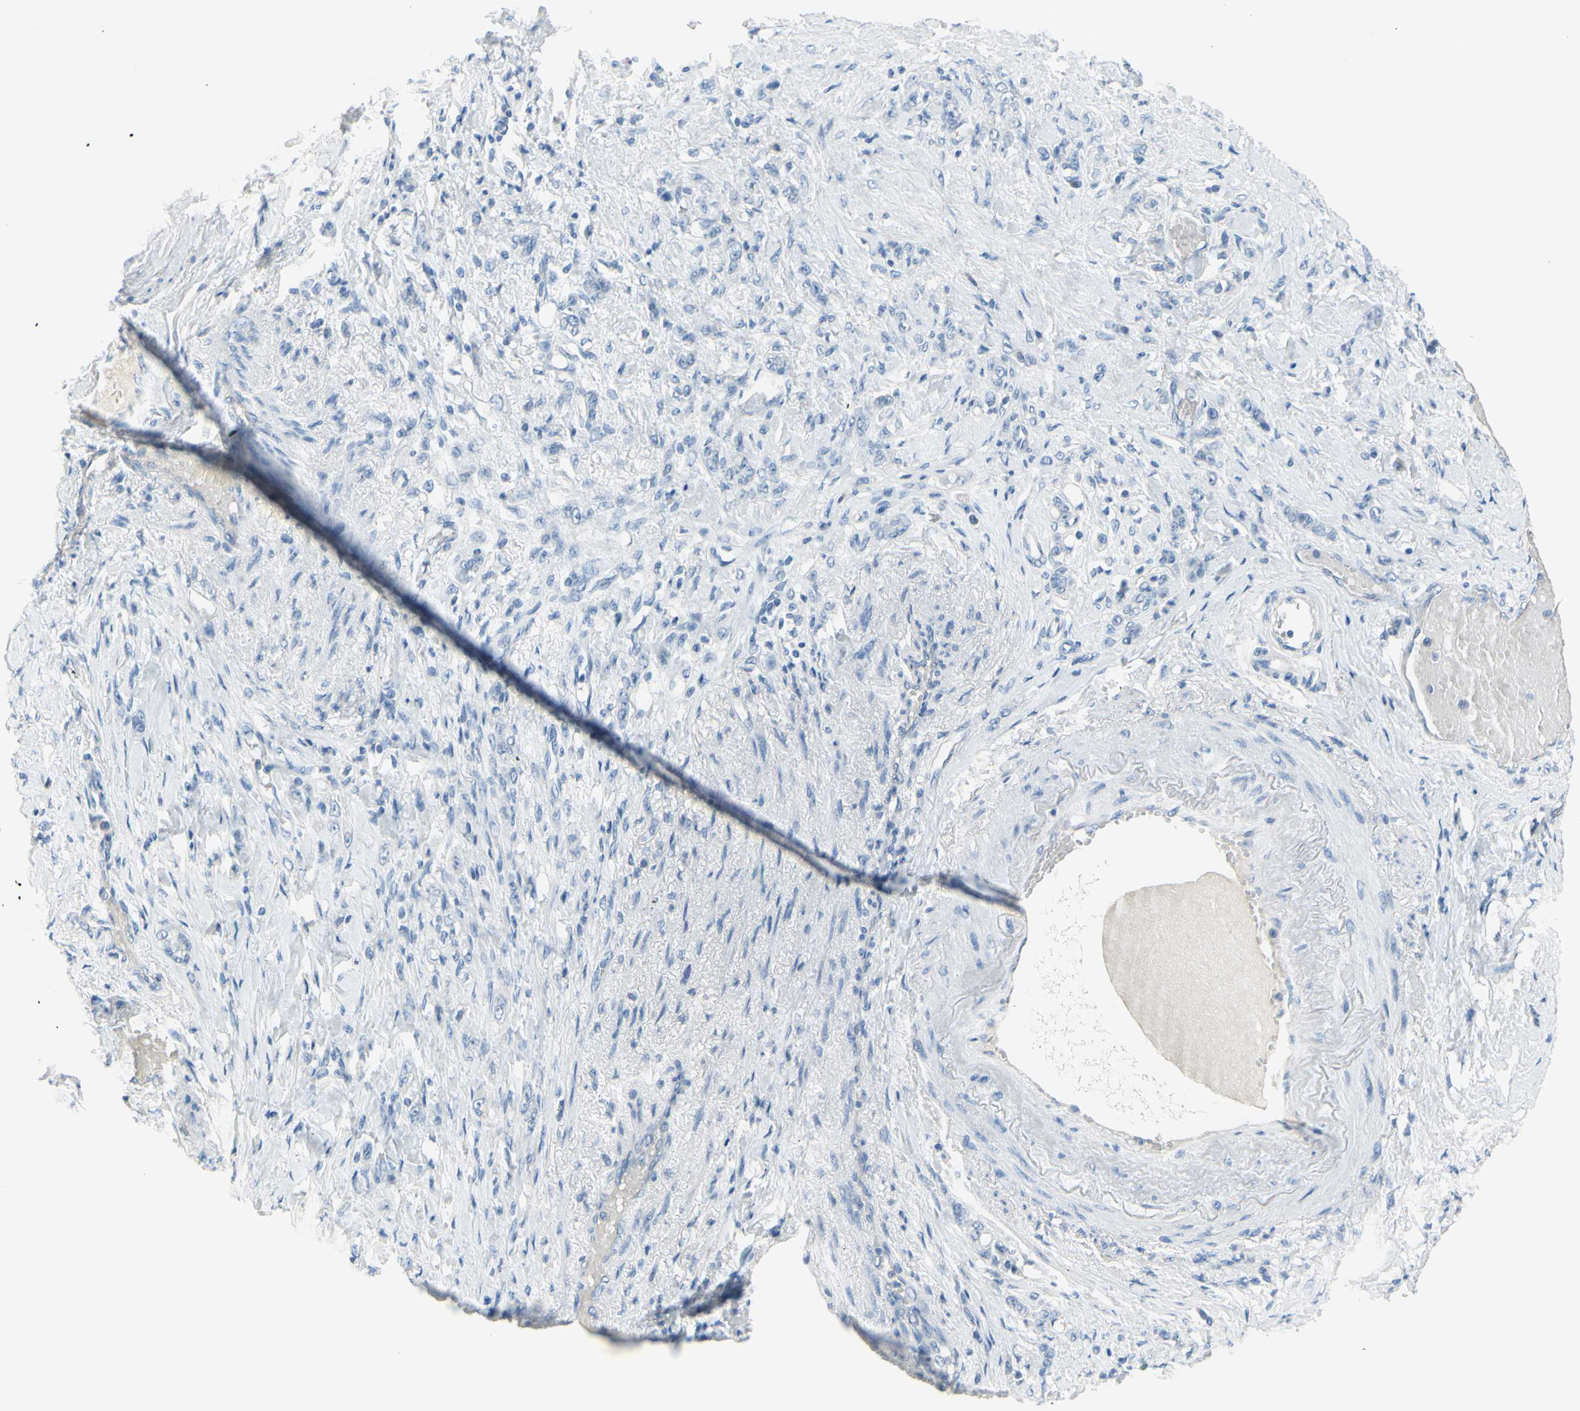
{"staining": {"intensity": "negative", "quantity": "none", "location": "none"}, "tissue": "stomach cancer", "cell_type": "Tumor cells", "image_type": "cancer", "snomed": [{"axis": "morphology", "description": "Adenocarcinoma, NOS"}, {"axis": "topography", "description": "Stomach"}], "caption": "Stomach adenocarcinoma was stained to show a protein in brown. There is no significant expression in tumor cells.", "gene": "DCT", "patient": {"sex": "male", "age": 82}}